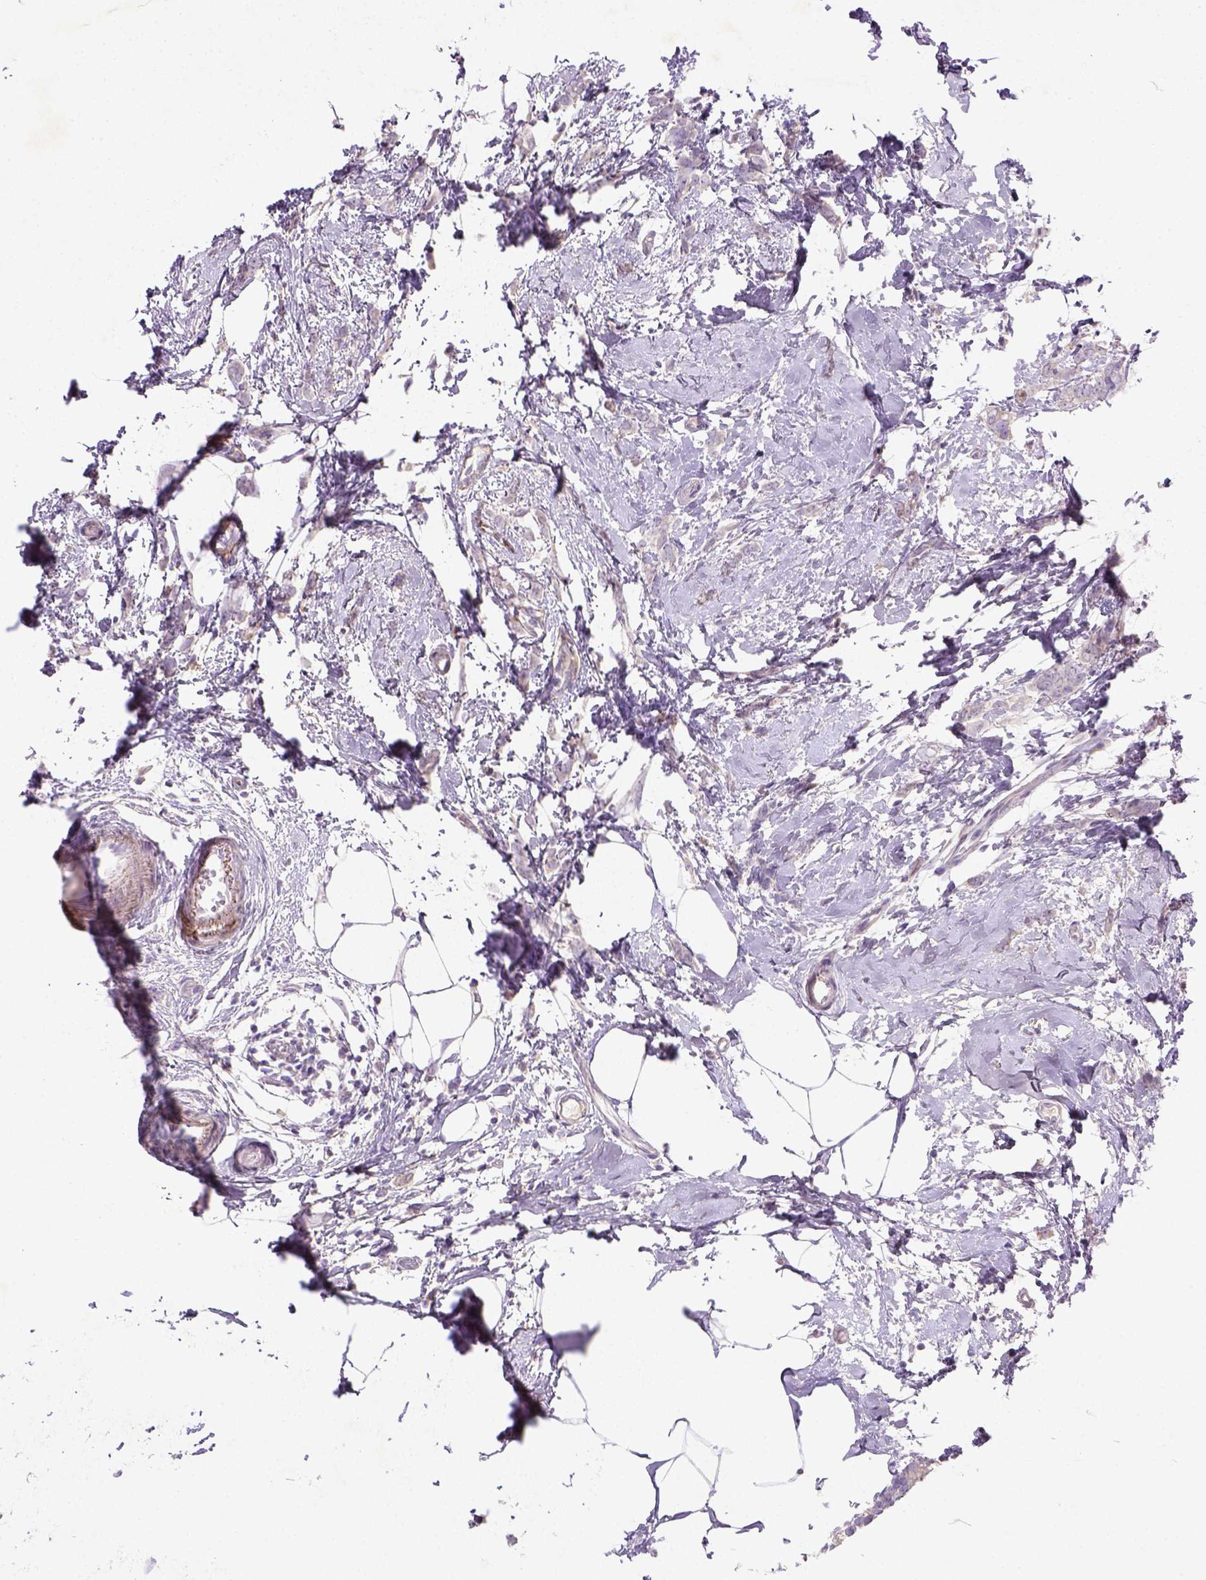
{"staining": {"intensity": "negative", "quantity": "none", "location": "none"}, "tissue": "breast cancer", "cell_type": "Tumor cells", "image_type": "cancer", "snomed": [{"axis": "morphology", "description": "Duct carcinoma"}, {"axis": "topography", "description": "Breast"}], "caption": "This is an IHC photomicrograph of human breast invasive ductal carcinoma. There is no positivity in tumor cells.", "gene": "NUDT2", "patient": {"sex": "female", "age": 40}}